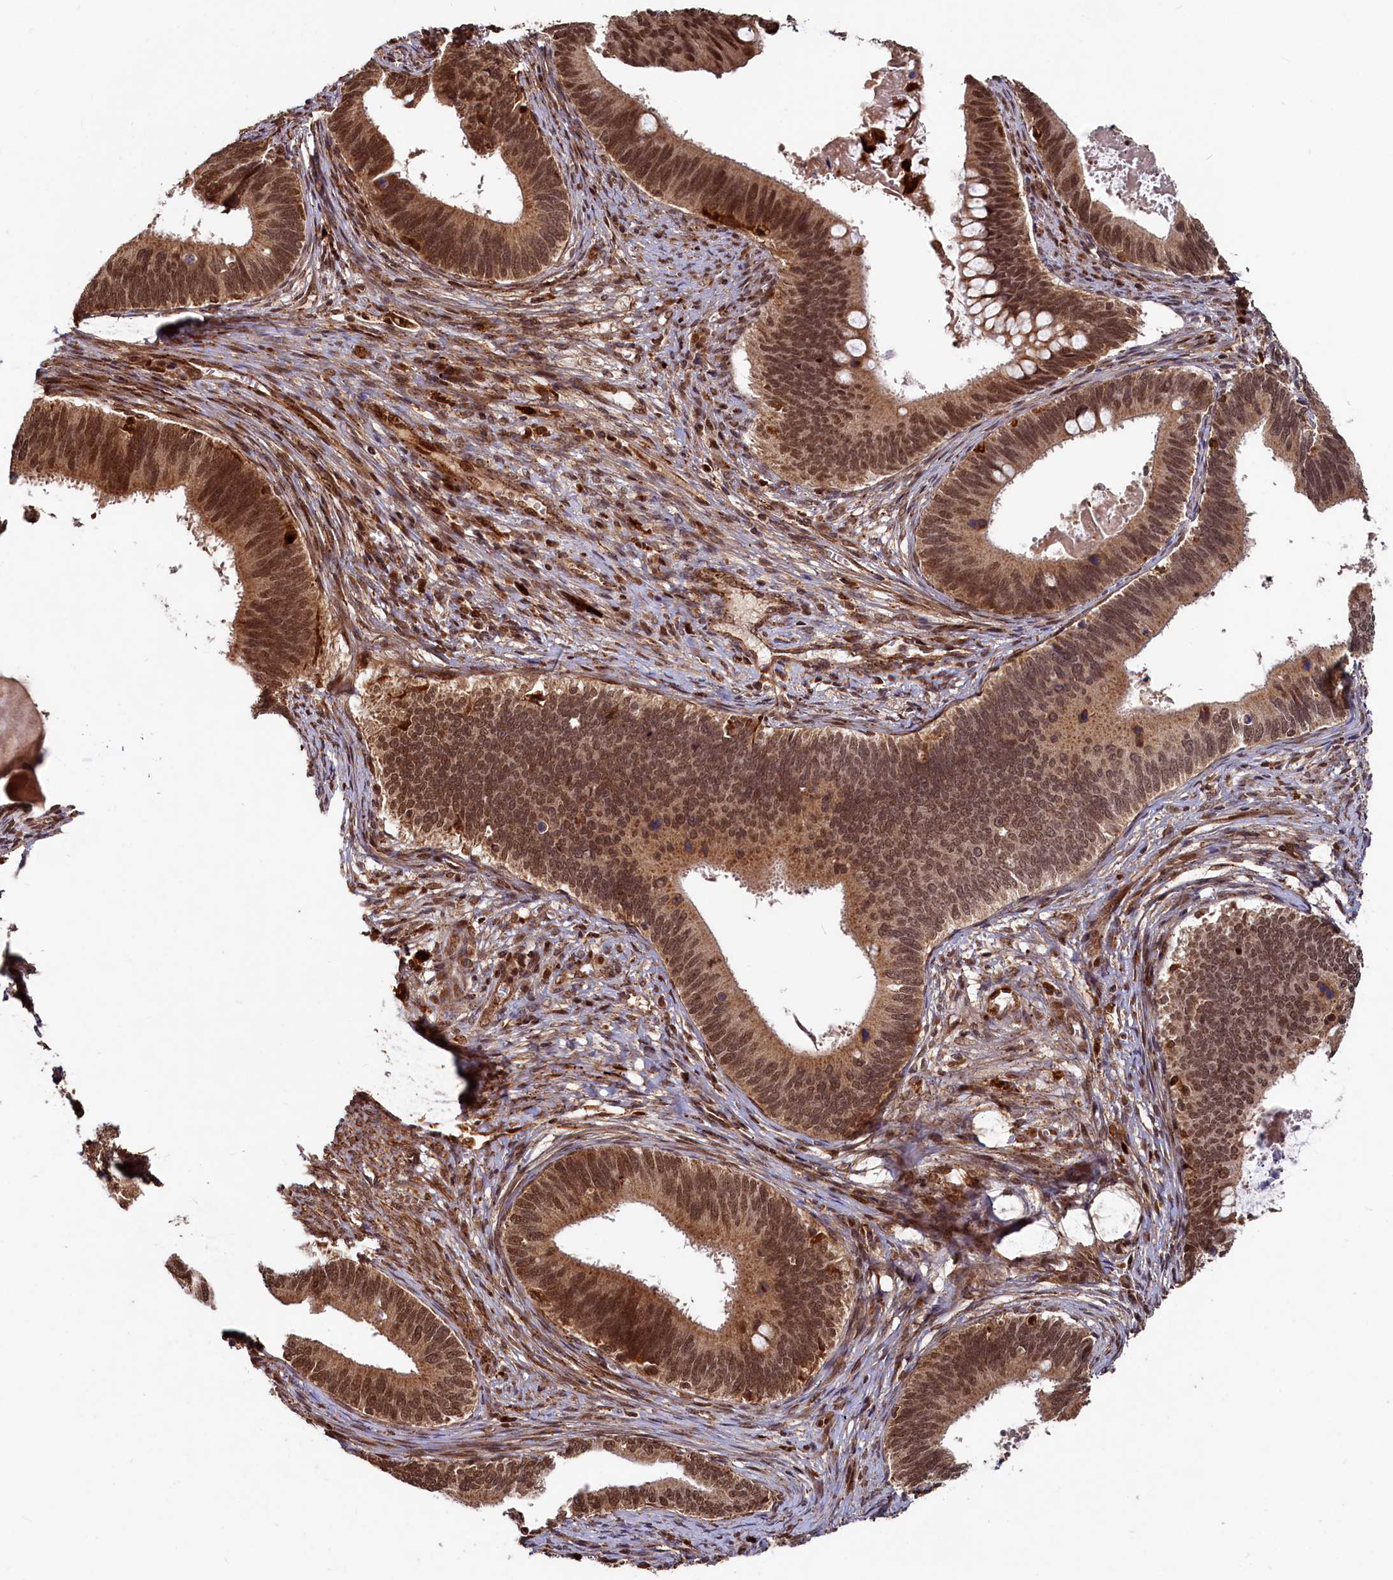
{"staining": {"intensity": "strong", "quantity": ">75%", "location": "nuclear"}, "tissue": "cervical cancer", "cell_type": "Tumor cells", "image_type": "cancer", "snomed": [{"axis": "morphology", "description": "Adenocarcinoma, NOS"}, {"axis": "topography", "description": "Cervix"}], "caption": "Immunohistochemistry (IHC) of human cervical cancer reveals high levels of strong nuclear positivity in approximately >75% of tumor cells. The staining was performed using DAB to visualize the protein expression in brown, while the nuclei were stained in blue with hematoxylin (Magnification: 20x).", "gene": "TRIM23", "patient": {"sex": "female", "age": 42}}